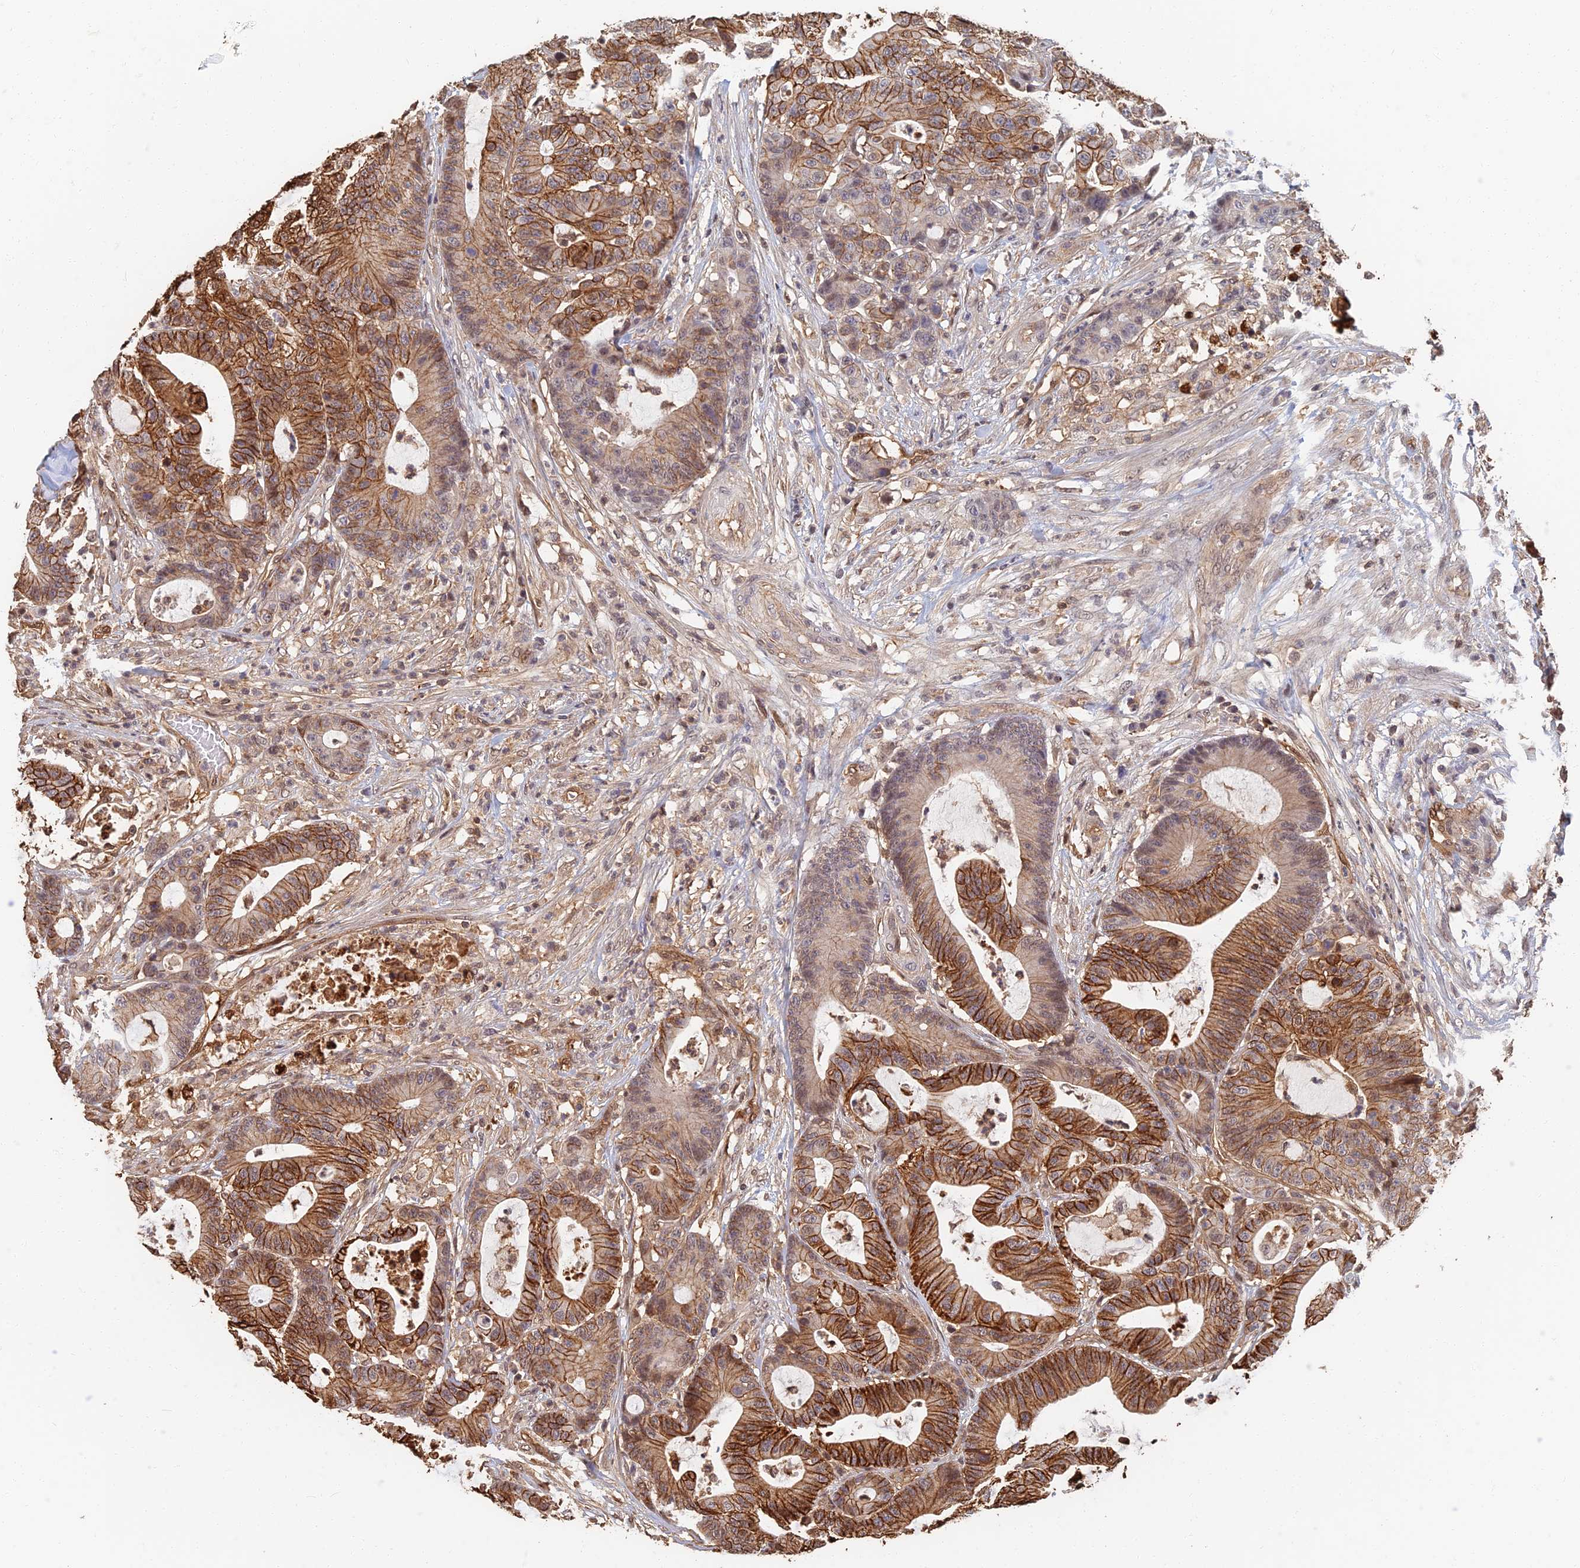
{"staining": {"intensity": "strong", "quantity": ">75%", "location": "cytoplasmic/membranous"}, "tissue": "colorectal cancer", "cell_type": "Tumor cells", "image_type": "cancer", "snomed": [{"axis": "morphology", "description": "Adenocarcinoma, NOS"}, {"axis": "topography", "description": "Colon"}], "caption": "This is an image of IHC staining of colorectal cancer, which shows strong expression in the cytoplasmic/membranous of tumor cells.", "gene": "LRRN3", "patient": {"sex": "female", "age": 84}}